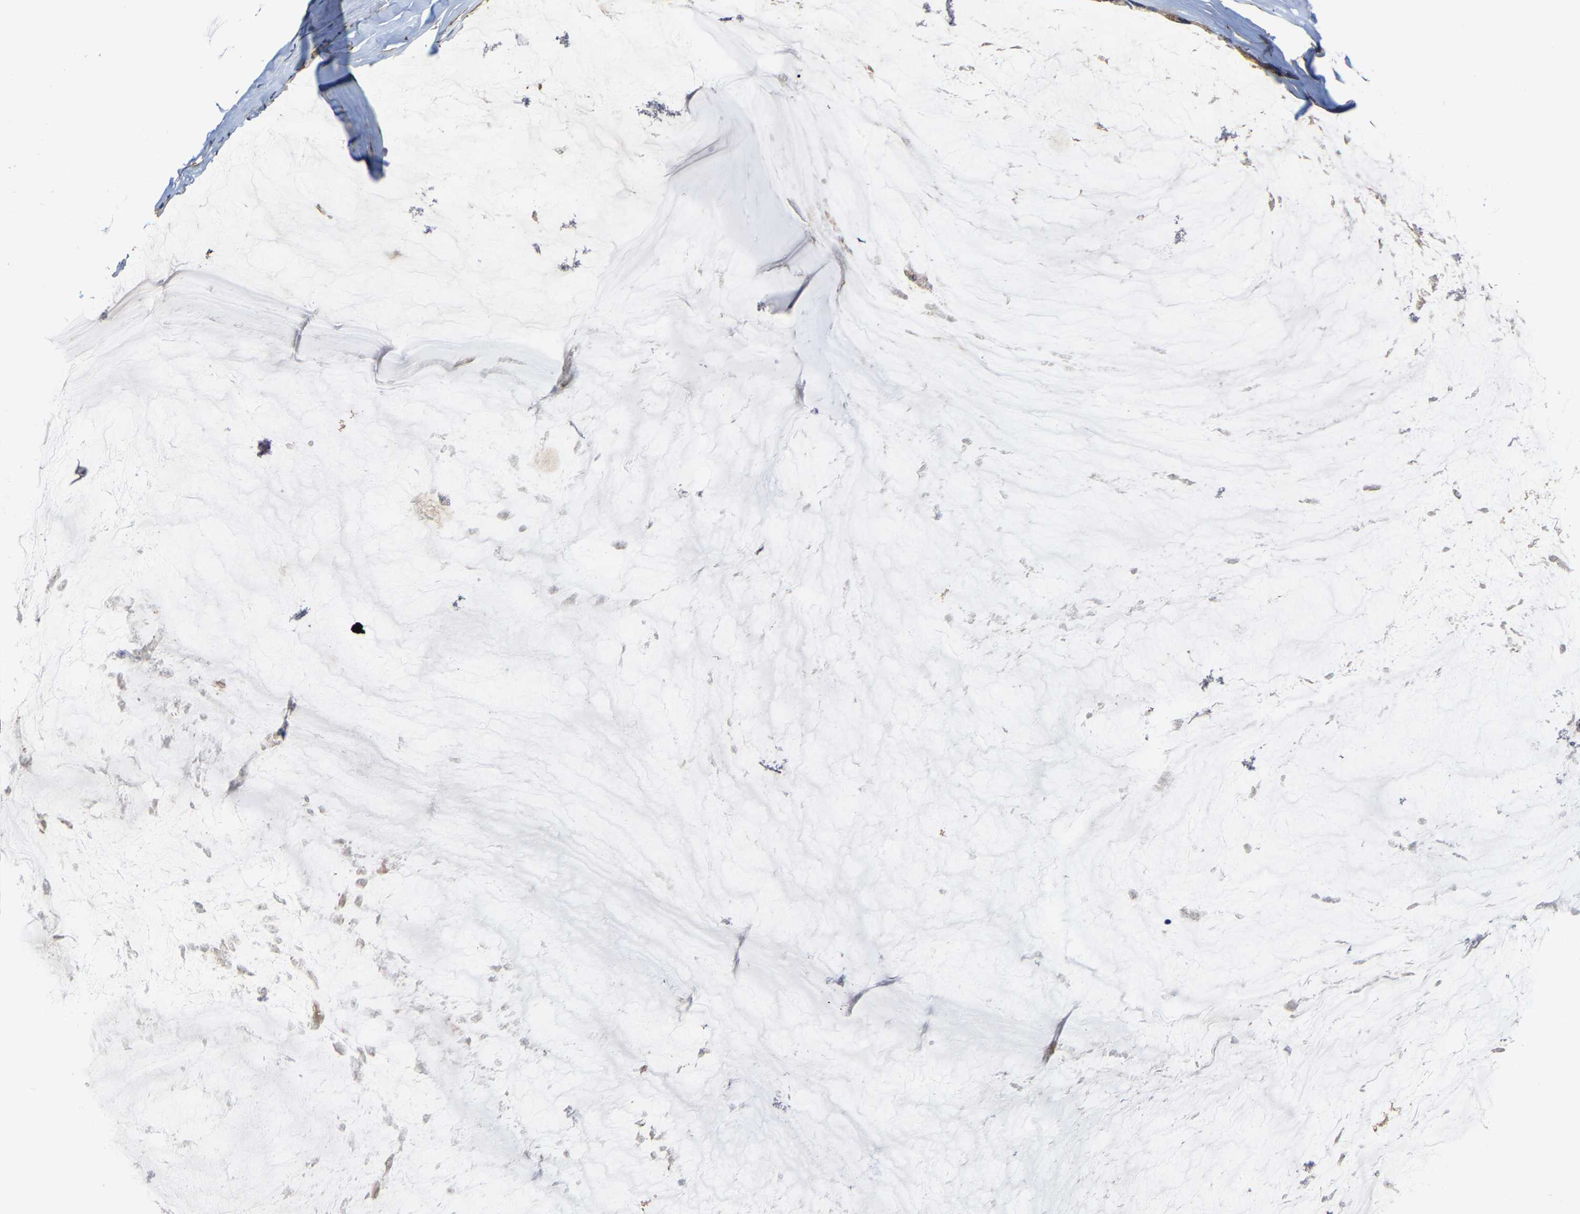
{"staining": {"intensity": "moderate", "quantity": ">75%", "location": "cytoplasmic/membranous"}, "tissue": "ovarian cancer", "cell_type": "Tumor cells", "image_type": "cancer", "snomed": [{"axis": "morphology", "description": "Cystadenocarcinoma, mucinous, NOS"}, {"axis": "topography", "description": "Ovary"}], "caption": "There is medium levels of moderate cytoplasmic/membranous expression in tumor cells of ovarian cancer (mucinous cystadenocarcinoma), as demonstrated by immunohistochemical staining (brown color).", "gene": "KIAA1958", "patient": {"sex": "female", "age": 39}}